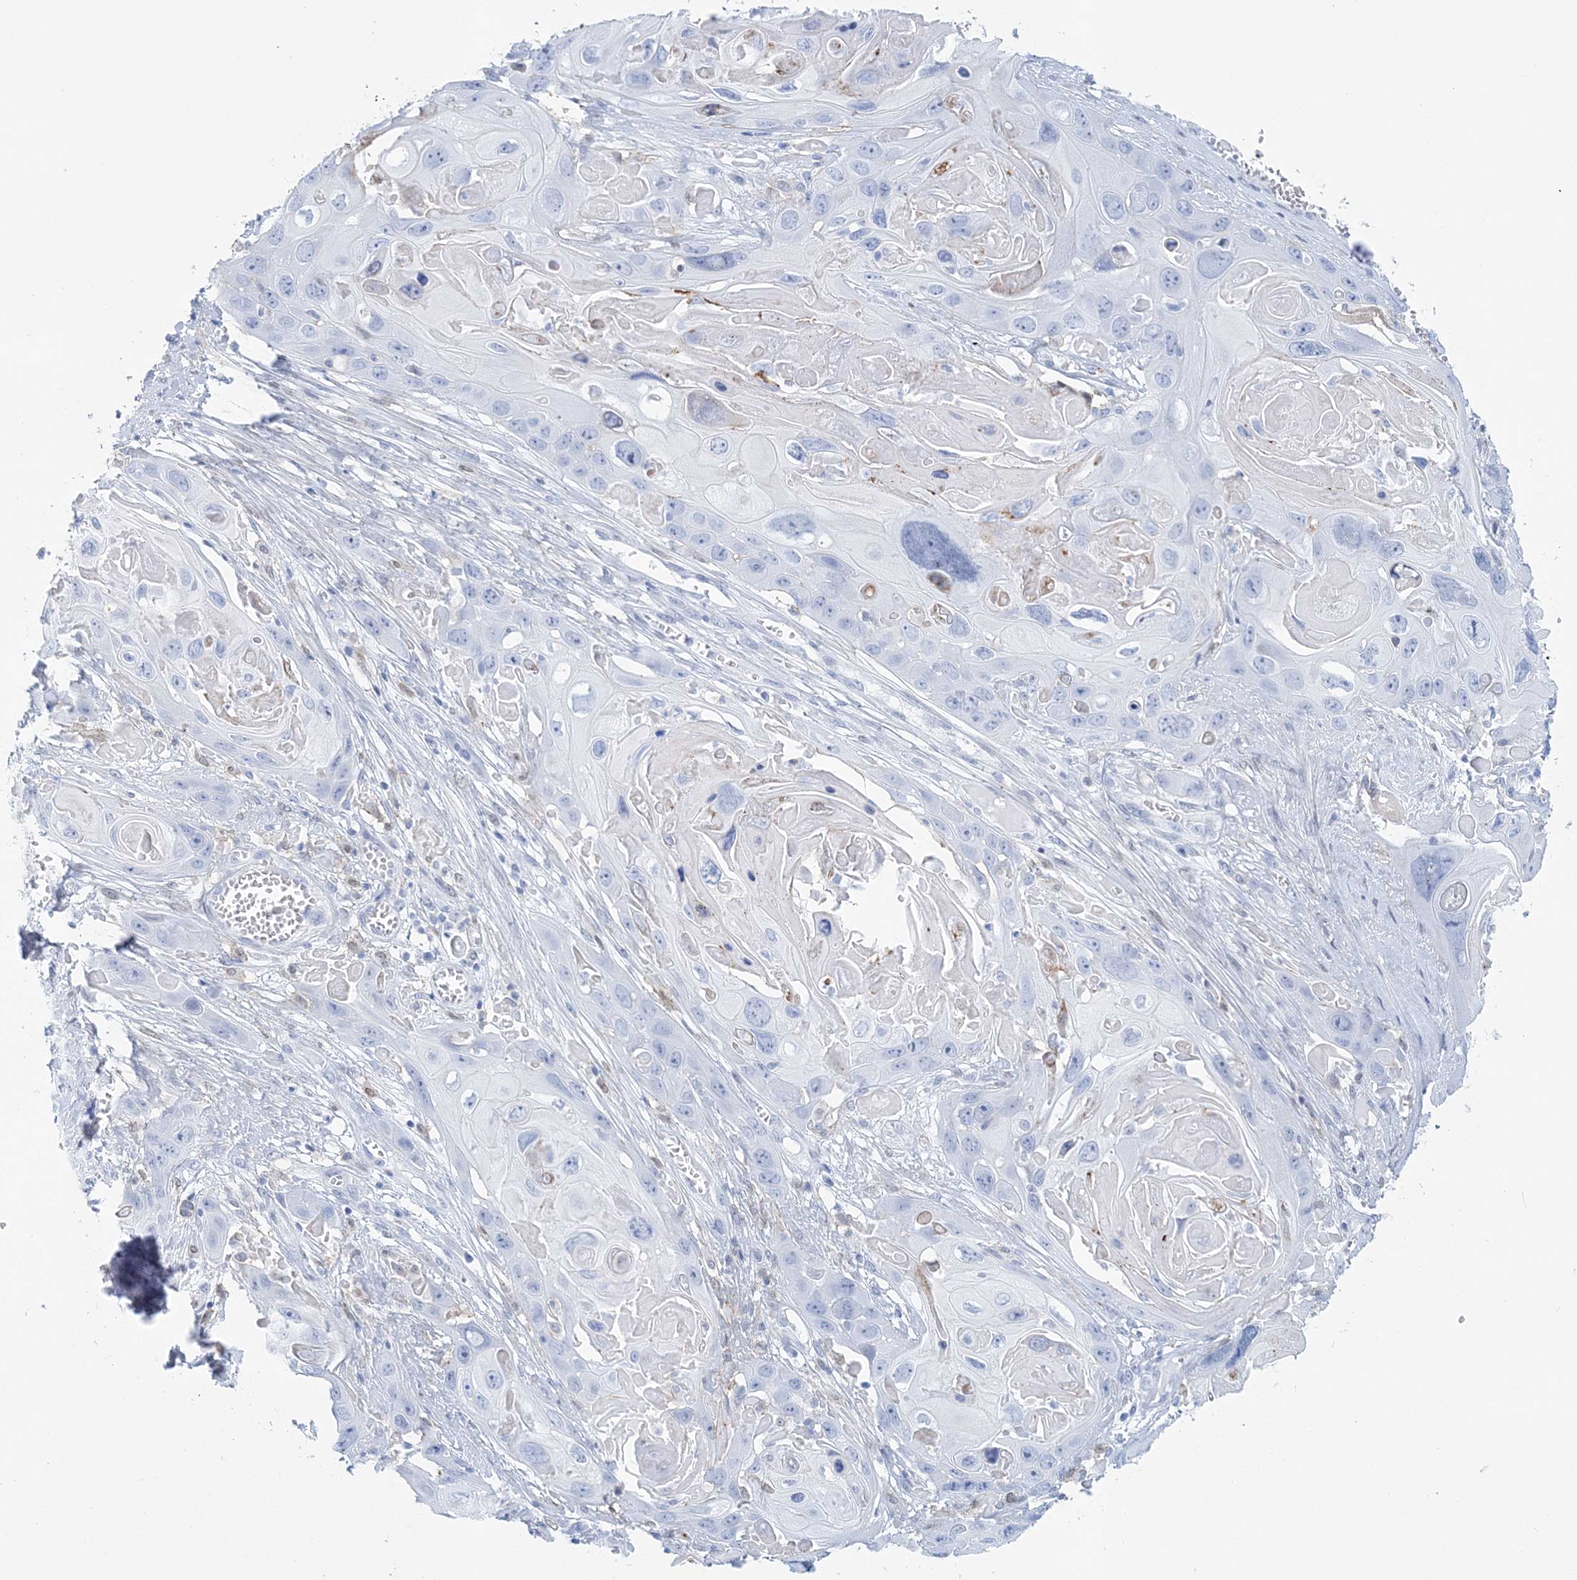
{"staining": {"intensity": "negative", "quantity": "none", "location": "none"}, "tissue": "skin cancer", "cell_type": "Tumor cells", "image_type": "cancer", "snomed": [{"axis": "morphology", "description": "Squamous cell carcinoma, NOS"}, {"axis": "topography", "description": "Skin"}], "caption": "IHC image of human skin squamous cell carcinoma stained for a protein (brown), which demonstrates no positivity in tumor cells.", "gene": "NKX6-1", "patient": {"sex": "male", "age": 55}}